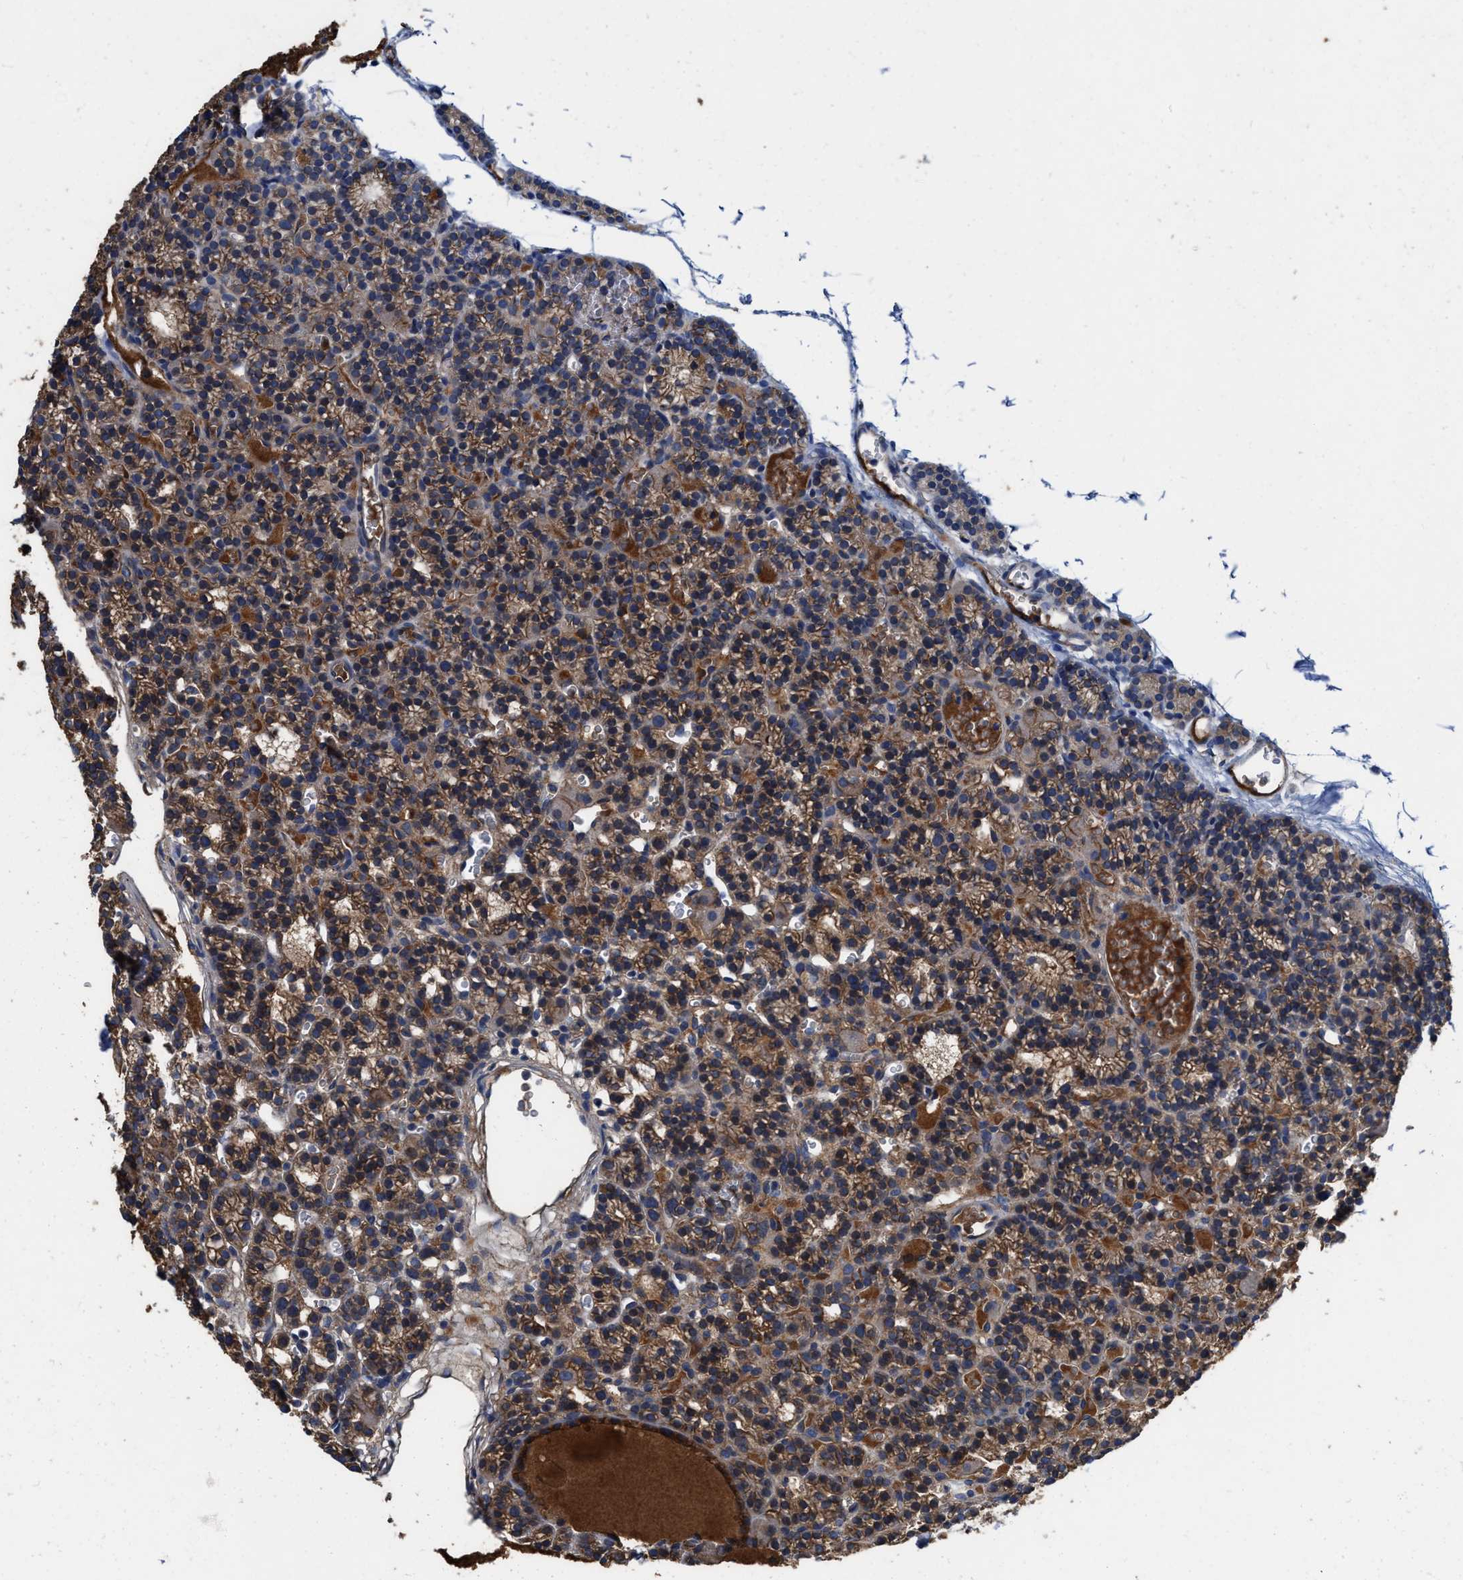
{"staining": {"intensity": "moderate", "quantity": ">75%", "location": "cytoplasmic/membranous"}, "tissue": "parathyroid gland", "cell_type": "Glandular cells", "image_type": "normal", "snomed": [{"axis": "morphology", "description": "Normal tissue, NOS"}, {"axis": "morphology", "description": "Adenoma, NOS"}, {"axis": "topography", "description": "Parathyroid gland"}], "caption": "This image reveals immunohistochemistry staining of benign parathyroid gland, with medium moderate cytoplasmic/membranous expression in approximately >75% of glandular cells.", "gene": "IDNK", "patient": {"sex": "female", "age": 58}}